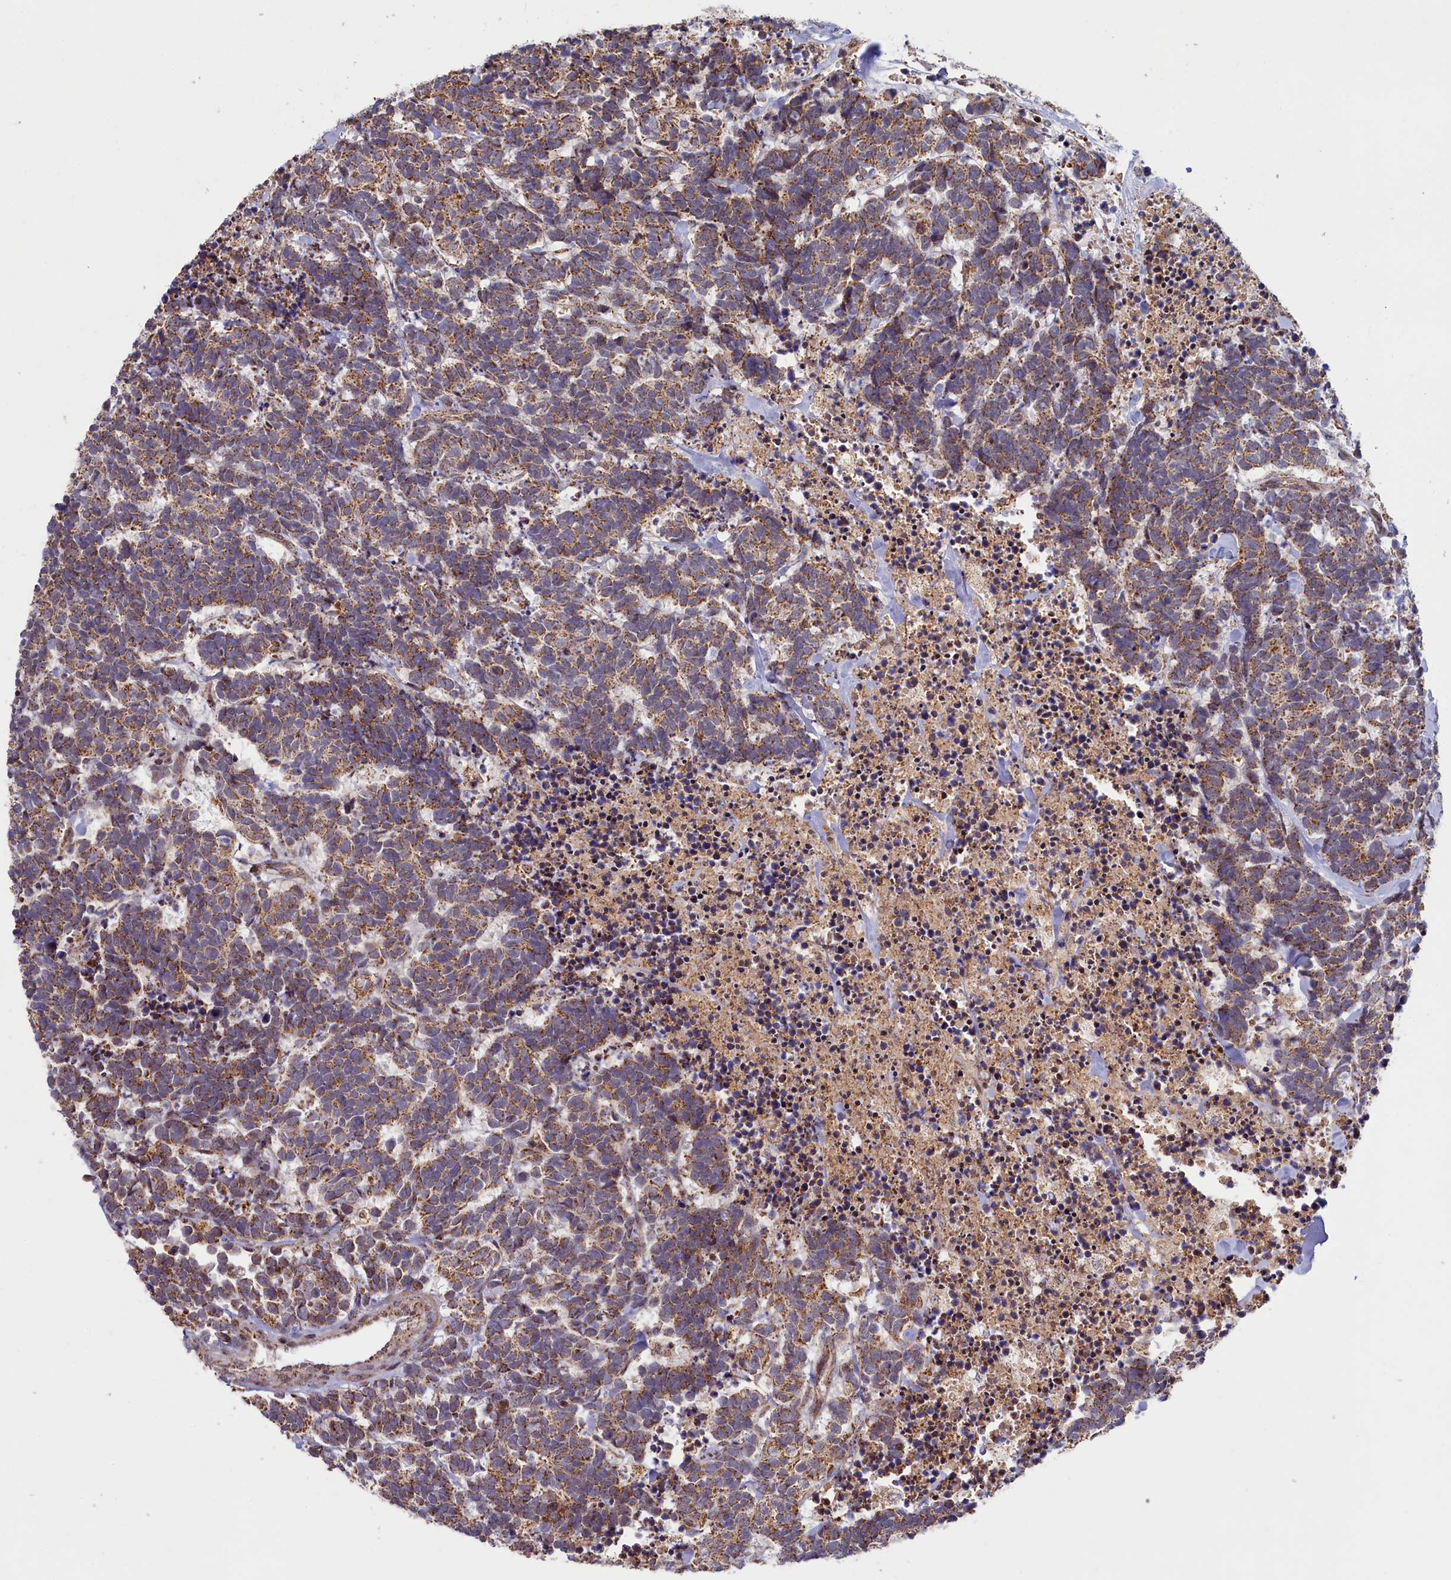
{"staining": {"intensity": "moderate", "quantity": ">75%", "location": "cytoplasmic/membranous"}, "tissue": "carcinoid", "cell_type": "Tumor cells", "image_type": "cancer", "snomed": [{"axis": "morphology", "description": "Carcinoma, NOS"}, {"axis": "morphology", "description": "Carcinoid, malignant, NOS"}, {"axis": "topography", "description": "Urinary bladder"}], "caption": "Protein expression analysis of human carcinoid (malignant) reveals moderate cytoplasmic/membranous expression in approximately >75% of tumor cells. The protein of interest is stained brown, and the nuclei are stained in blue (DAB (3,3'-diaminobenzidine) IHC with brightfield microscopy, high magnification).", "gene": "DUS3L", "patient": {"sex": "male", "age": 57}}